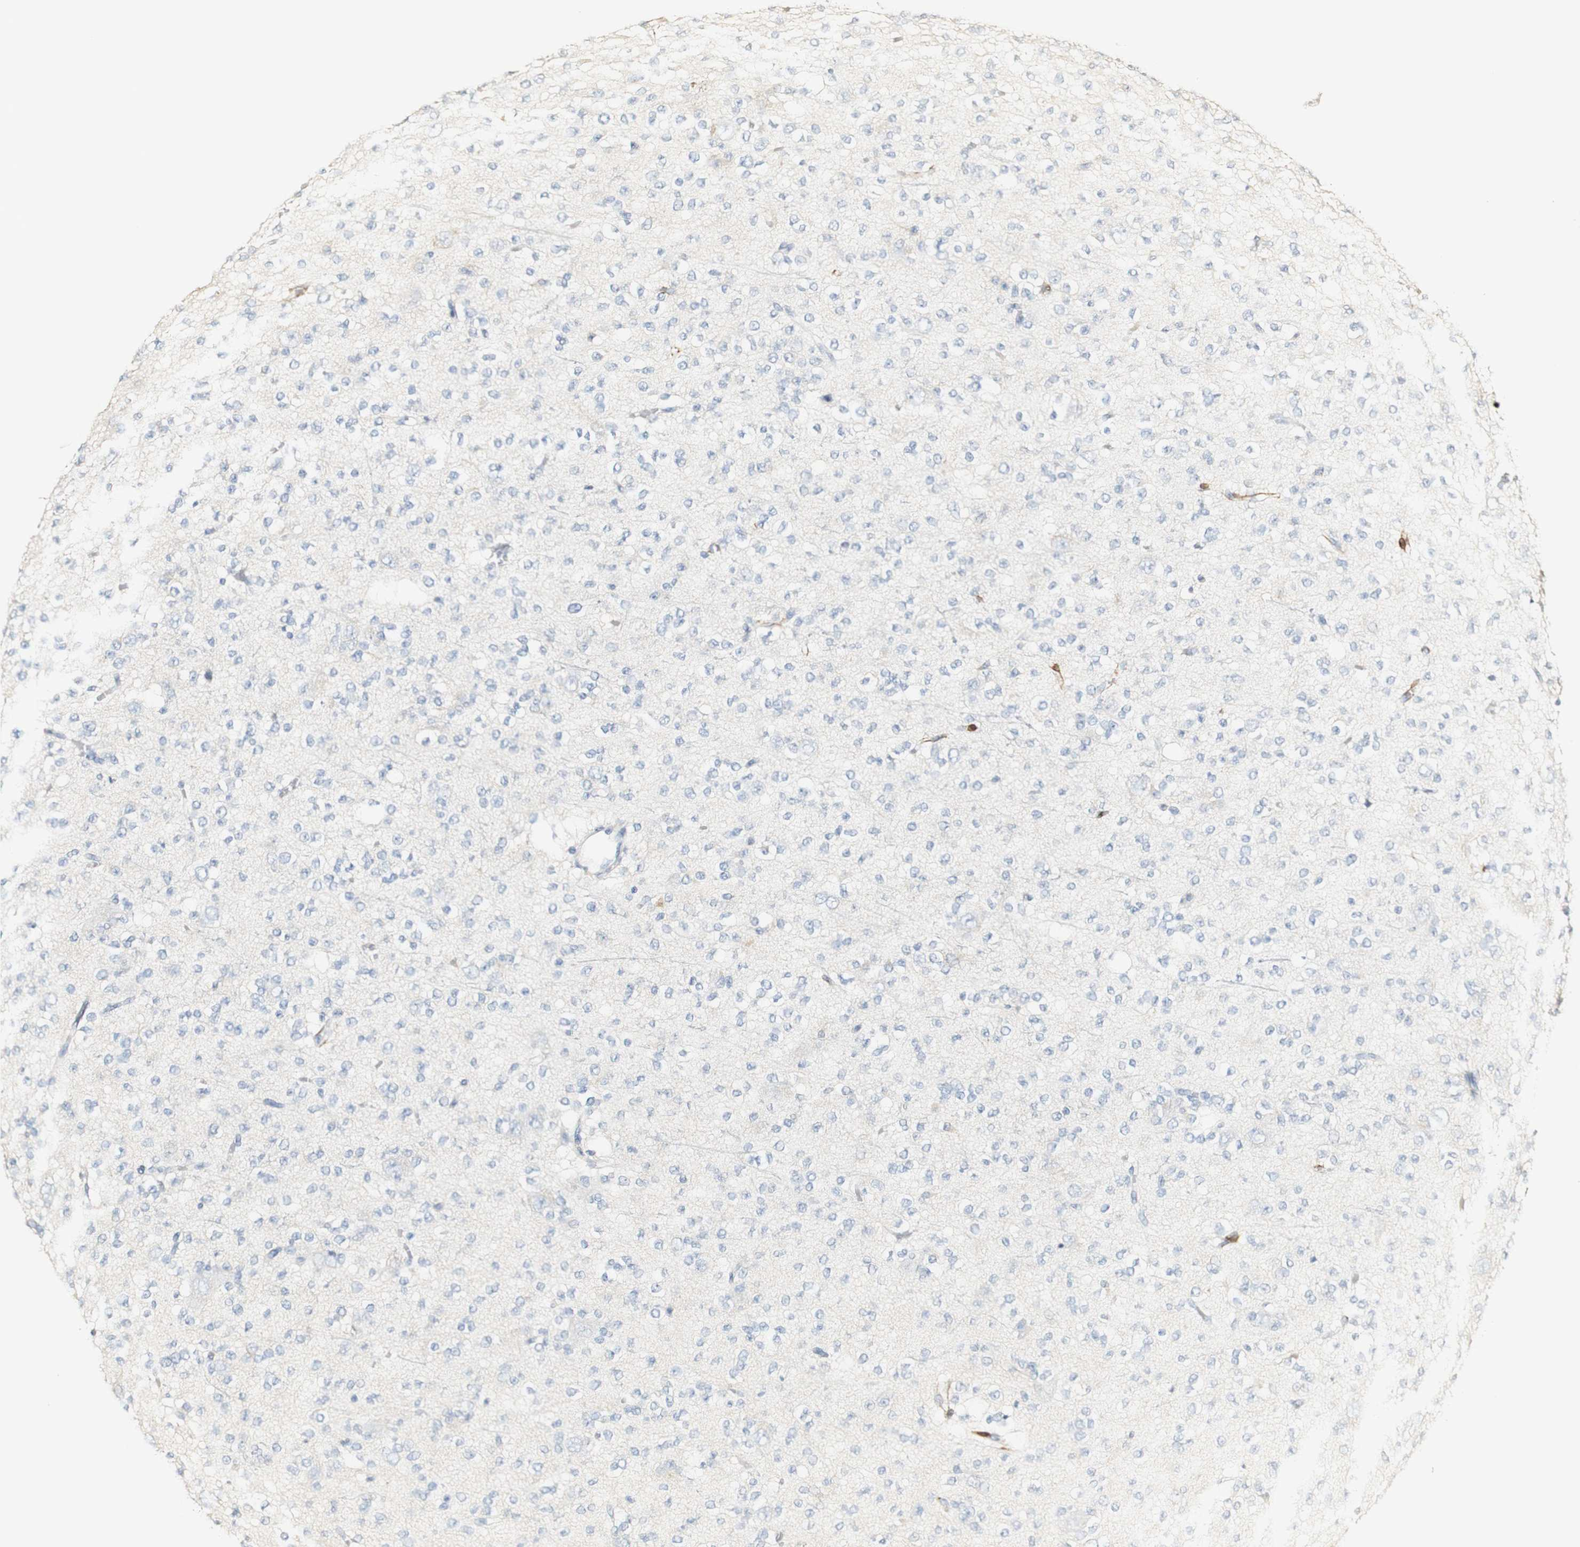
{"staining": {"intensity": "negative", "quantity": "none", "location": "none"}, "tissue": "glioma", "cell_type": "Tumor cells", "image_type": "cancer", "snomed": [{"axis": "morphology", "description": "Glioma, malignant, Low grade"}, {"axis": "topography", "description": "Brain"}], "caption": "Protein analysis of low-grade glioma (malignant) displays no significant expression in tumor cells.", "gene": "FMO3", "patient": {"sex": "male", "age": 38}}